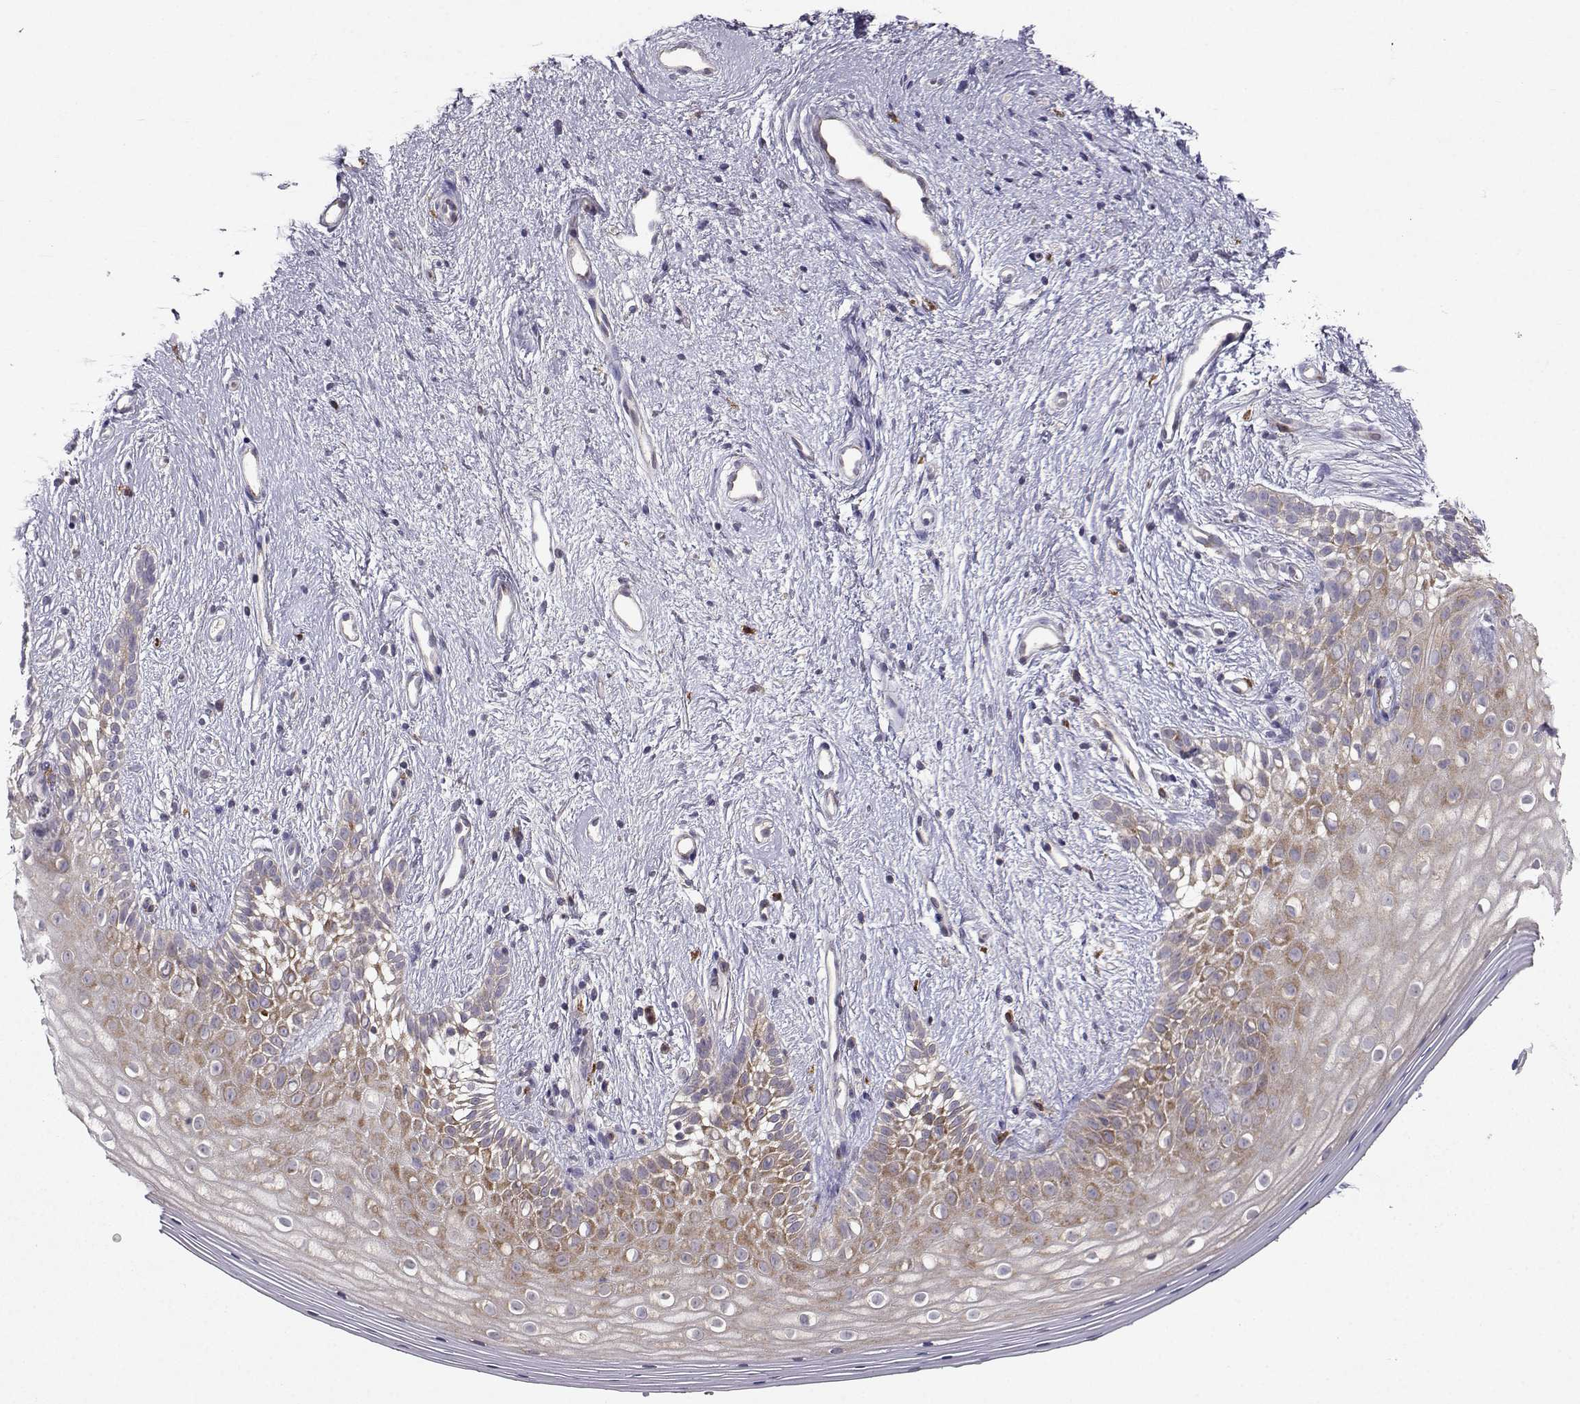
{"staining": {"intensity": "moderate", "quantity": "<25%", "location": "cytoplasmic/membranous"}, "tissue": "vagina", "cell_type": "Squamous epithelial cells", "image_type": "normal", "snomed": [{"axis": "morphology", "description": "Normal tissue, NOS"}, {"axis": "topography", "description": "Vagina"}], "caption": "Brown immunohistochemical staining in benign vagina demonstrates moderate cytoplasmic/membranous positivity in approximately <25% of squamous epithelial cells.", "gene": "STXBP5", "patient": {"sex": "female", "age": 47}}